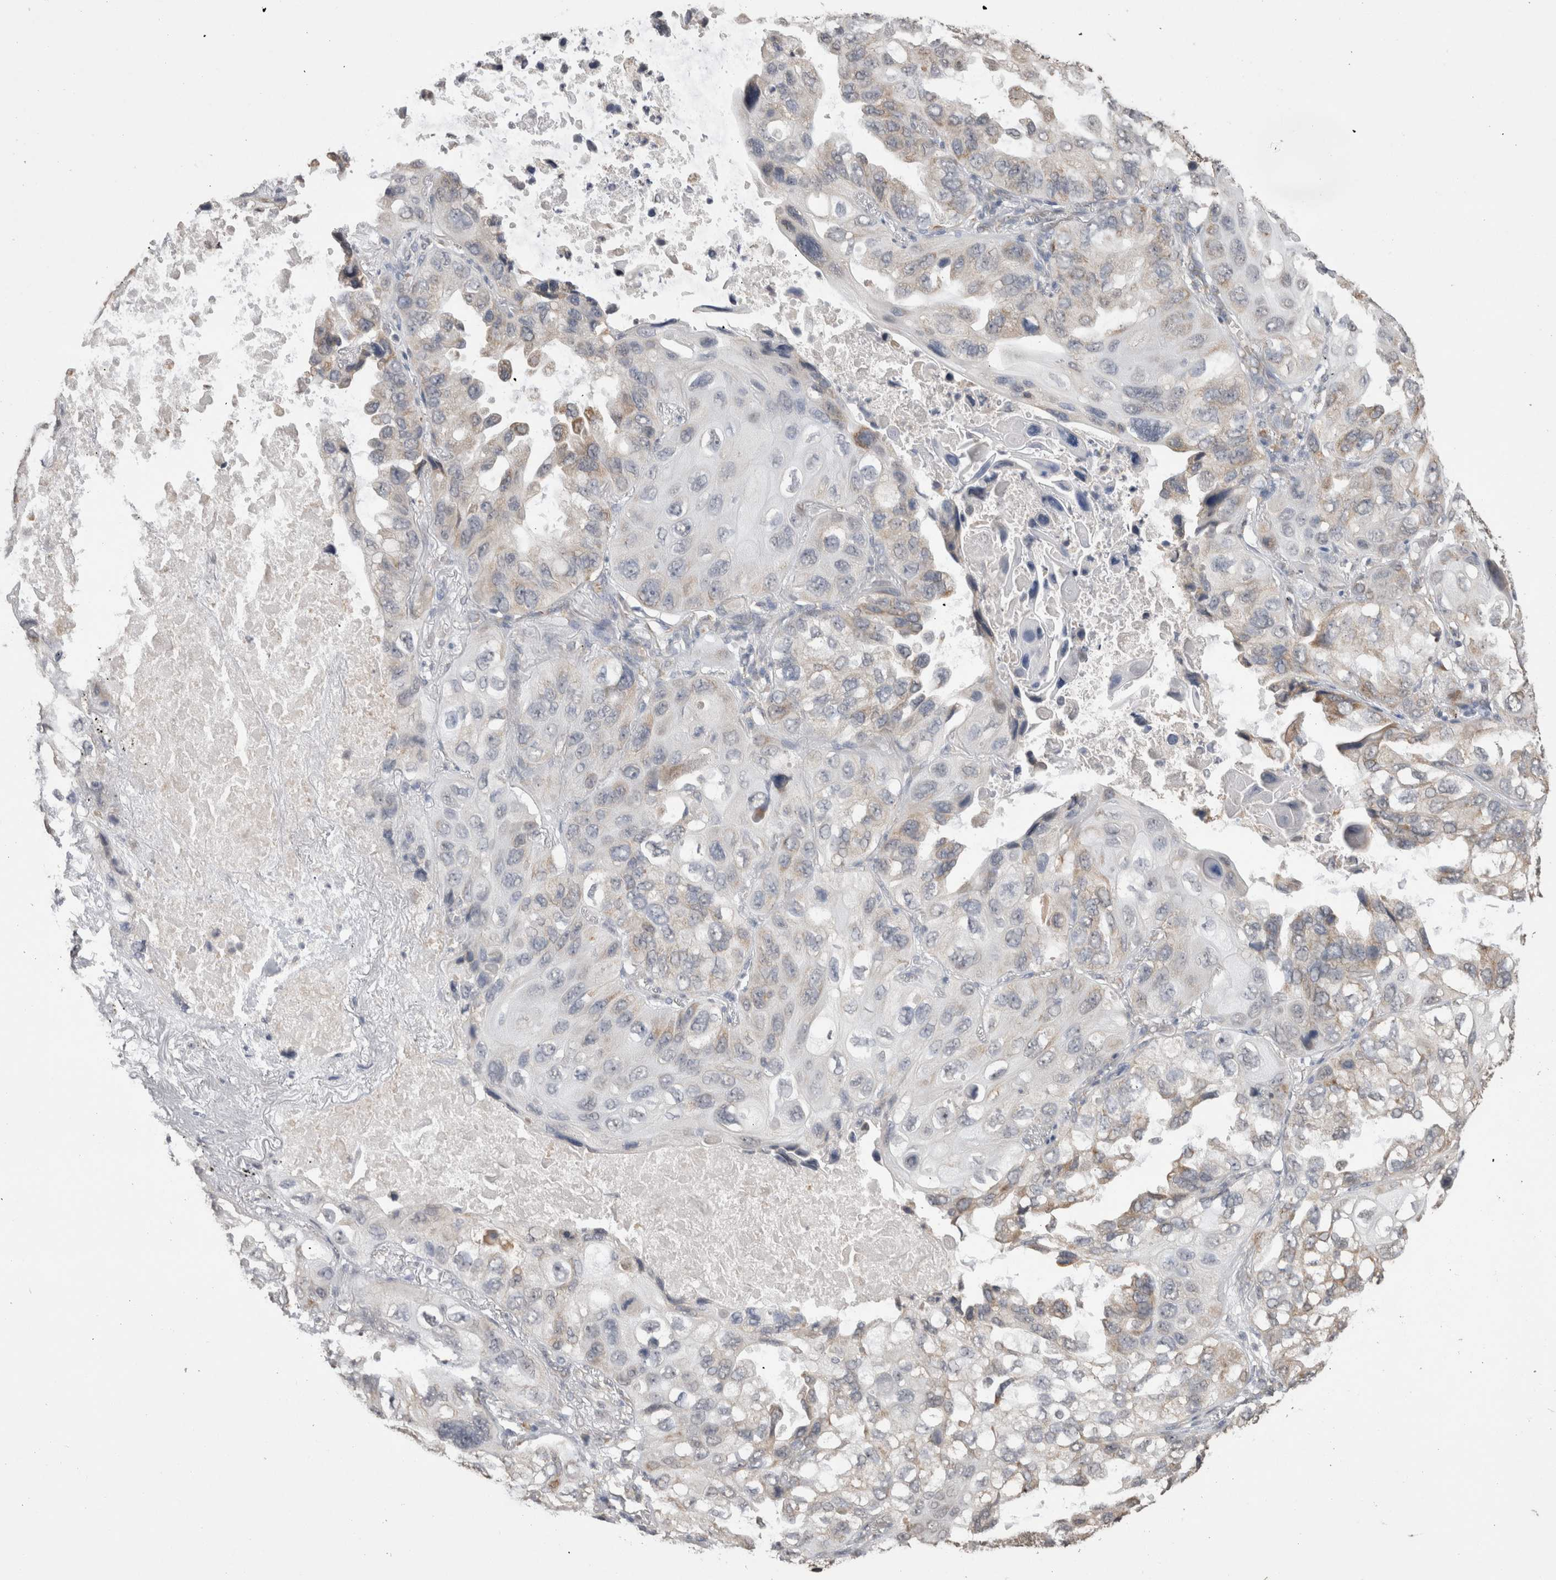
{"staining": {"intensity": "weak", "quantity": "<25%", "location": "cytoplasmic/membranous"}, "tissue": "lung cancer", "cell_type": "Tumor cells", "image_type": "cancer", "snomed": [{"axis": "morphology", "description": "Squamous cell carcinoma, NOS"}, {"axis": "topography", "description": "Lung"}], "caption": "DAB immunohistochemical staining of human lung cancer (squamous cell carcinoma) exhibits no significant expression in tumor cells.", "gene": "NOMO1", "patient": {"sex": "female", "age": 73}}